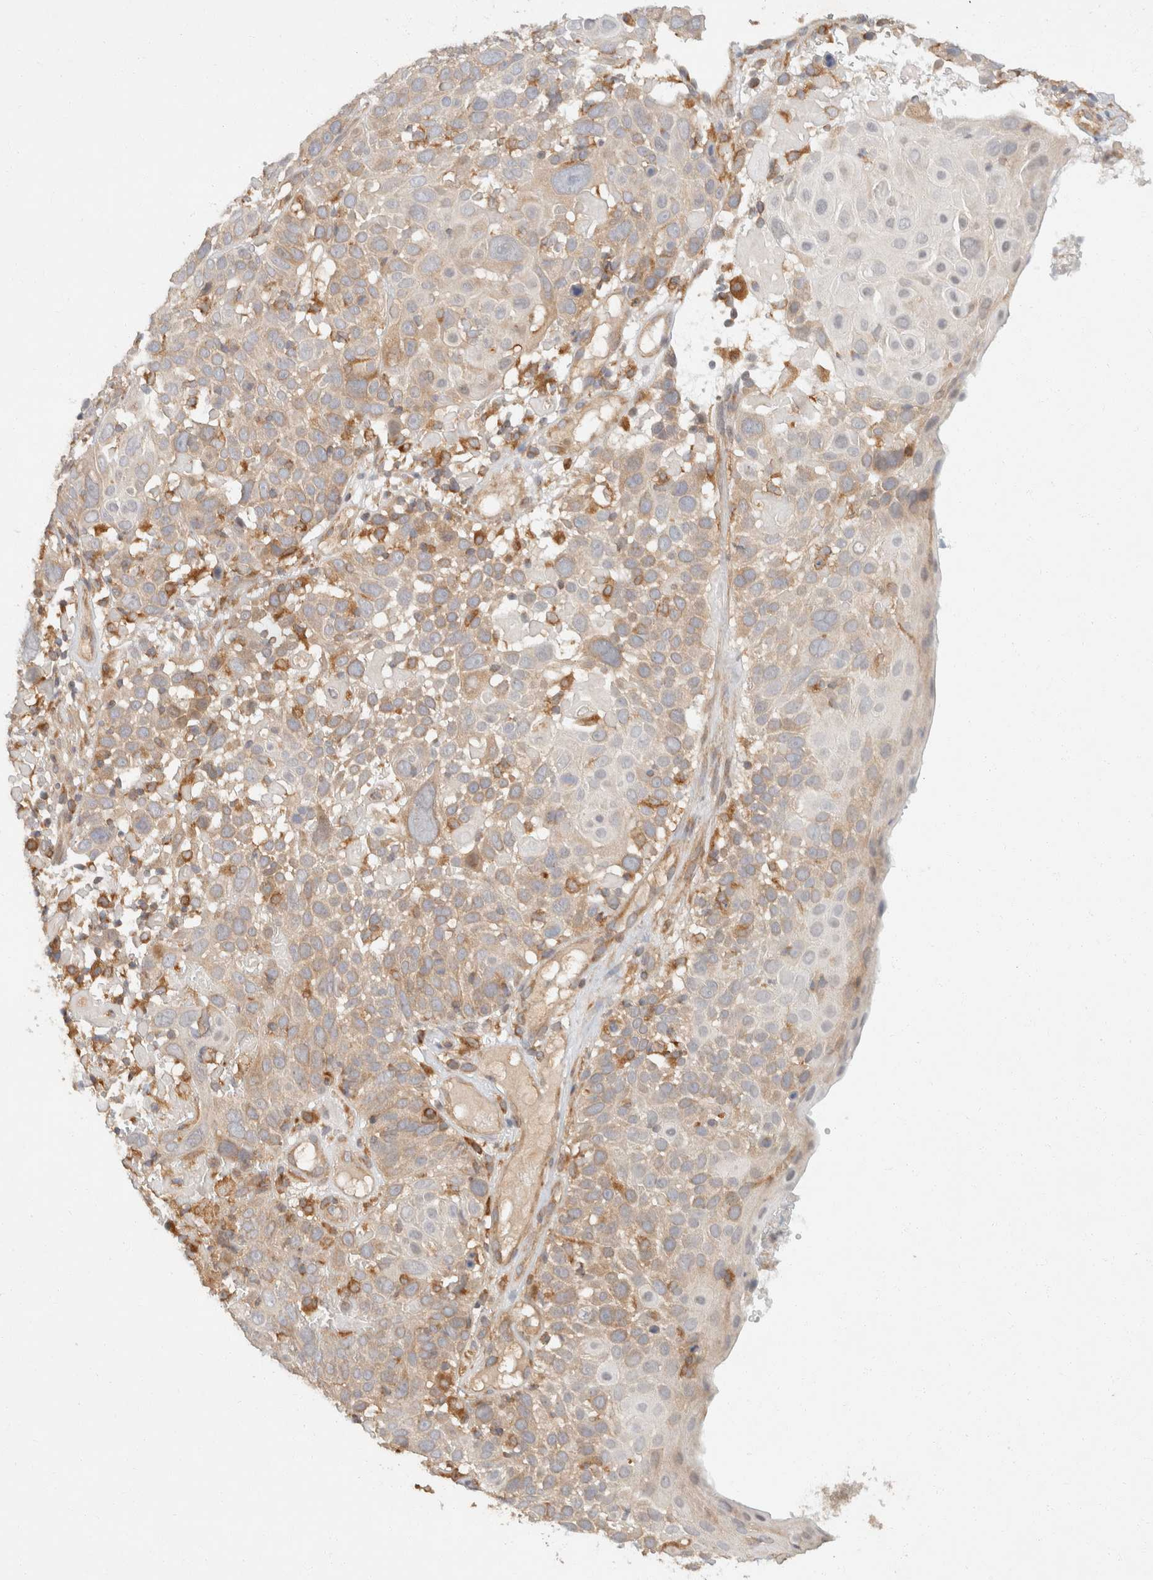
{"staining": {"intensity": "moderate", "quantity": "<25%", "location": "cytoplasmic/membranous"}, "tissue": "cervical cancer", "cell_type": "Tumor cells", "image_type": "cancer", "snomed": [{"axis": "morphology", "description": "Squamous cell carcinoma, NOS"}, {"axis": "topography", "description": "Cervix"}], "caption": "Immunohistochemical staining of human cervical cancer reveals moderate cytoplasmic/membranous protein staining in approximately <25% of tumor cells.", "gene": "TACC1", "patient": {"sex": "female", "age": 74}}